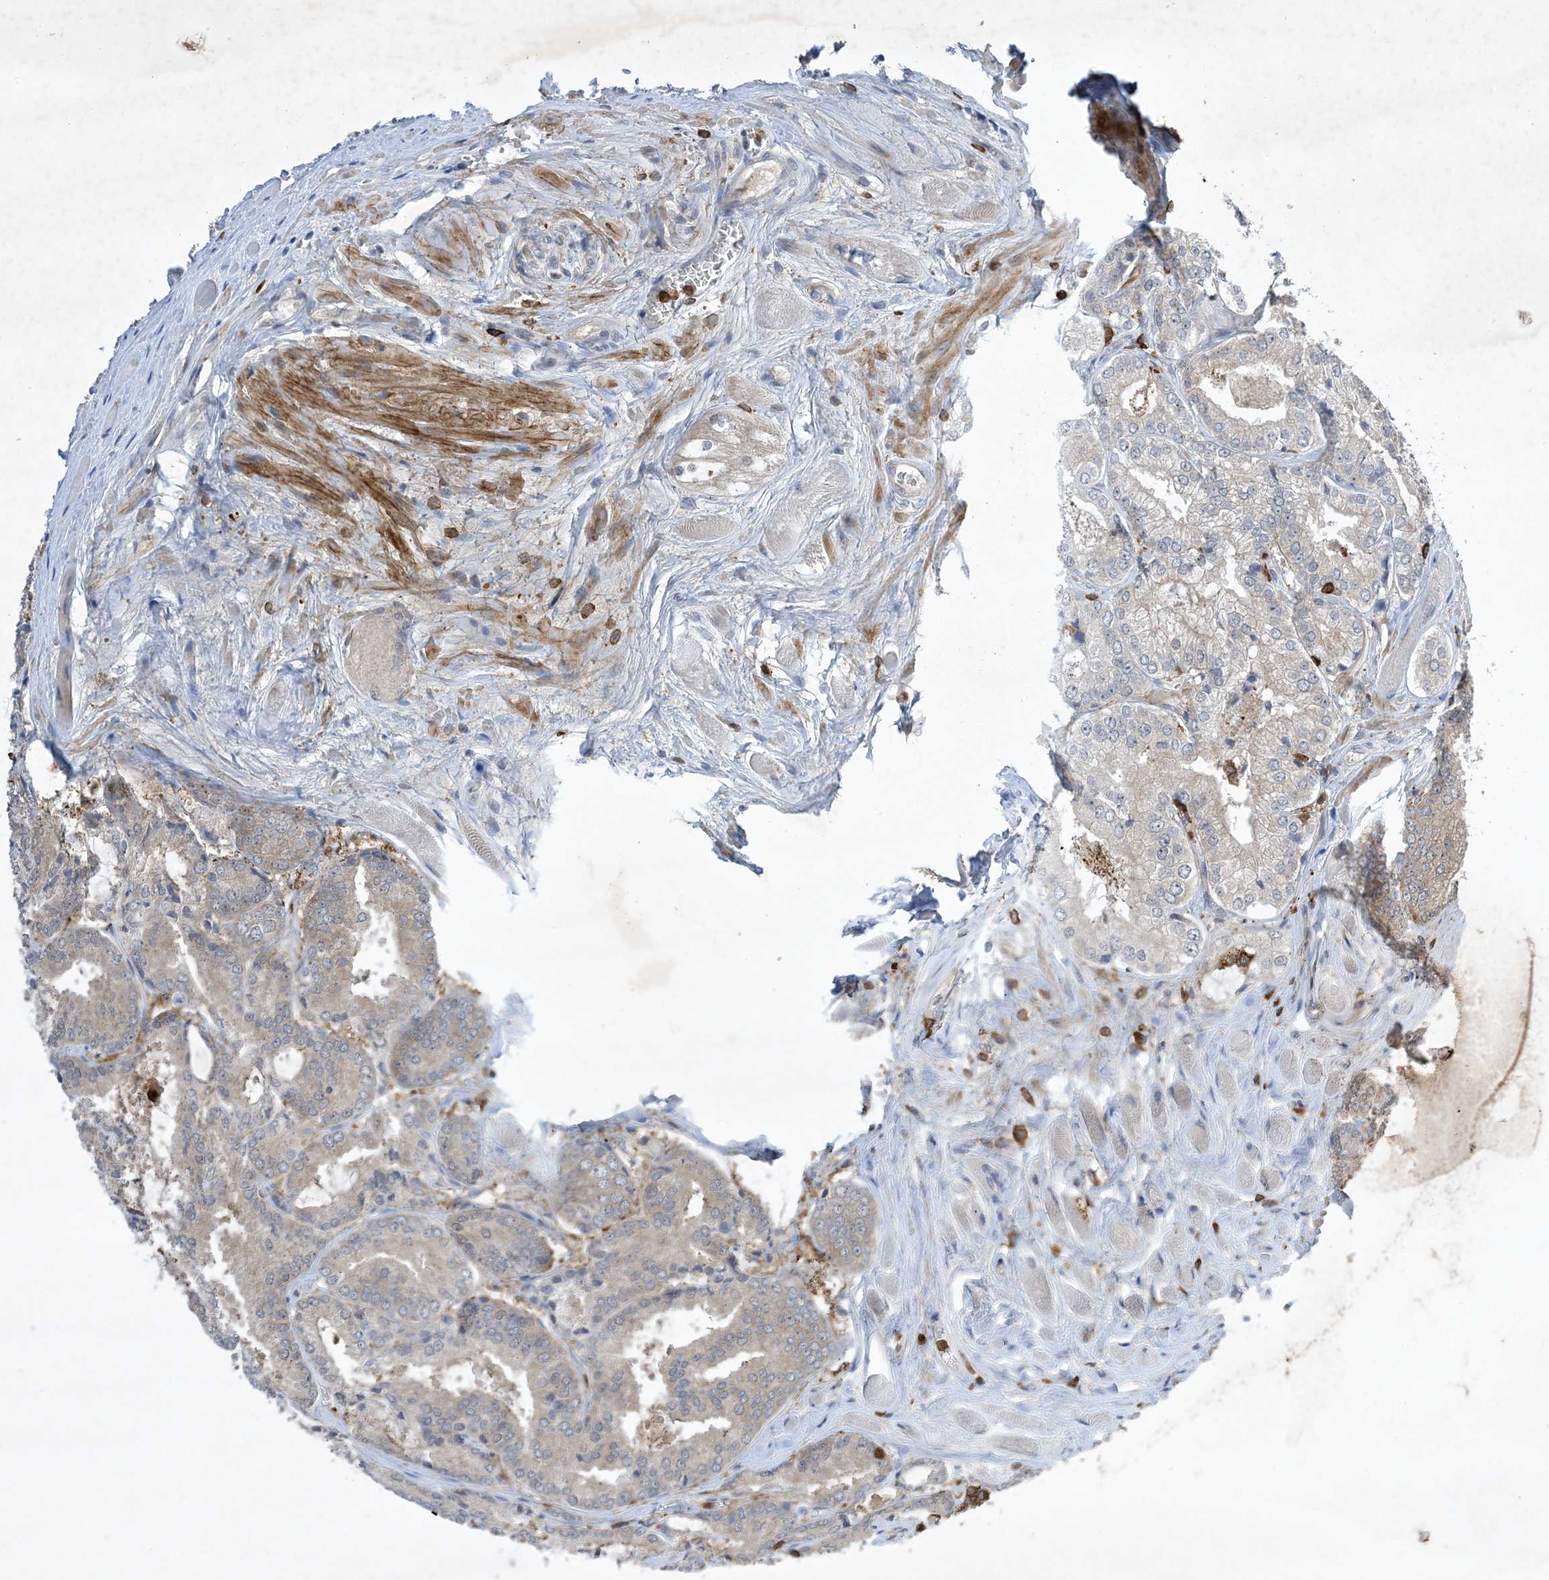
{"staining": {"intensity": "weak", "quantity": "<25%", "location": "cytoplasmic/membranous"}, "tissue": "prostate cancer", "cell_type": "Tumor cells", "image_type": "cancer", "snomed": [{"axis": "morphology", "description": "Adenocarcinoma, Low grade"}, {"axis": "topography", "description": "Prostate"}], "caption": "IHC of prostate cancer displays no staining in tumor cells. (Brightfield microscopy of DAB IHC at high magnification).", "gene": "AK9", "patient": {"sex": "male", "age": 67}}